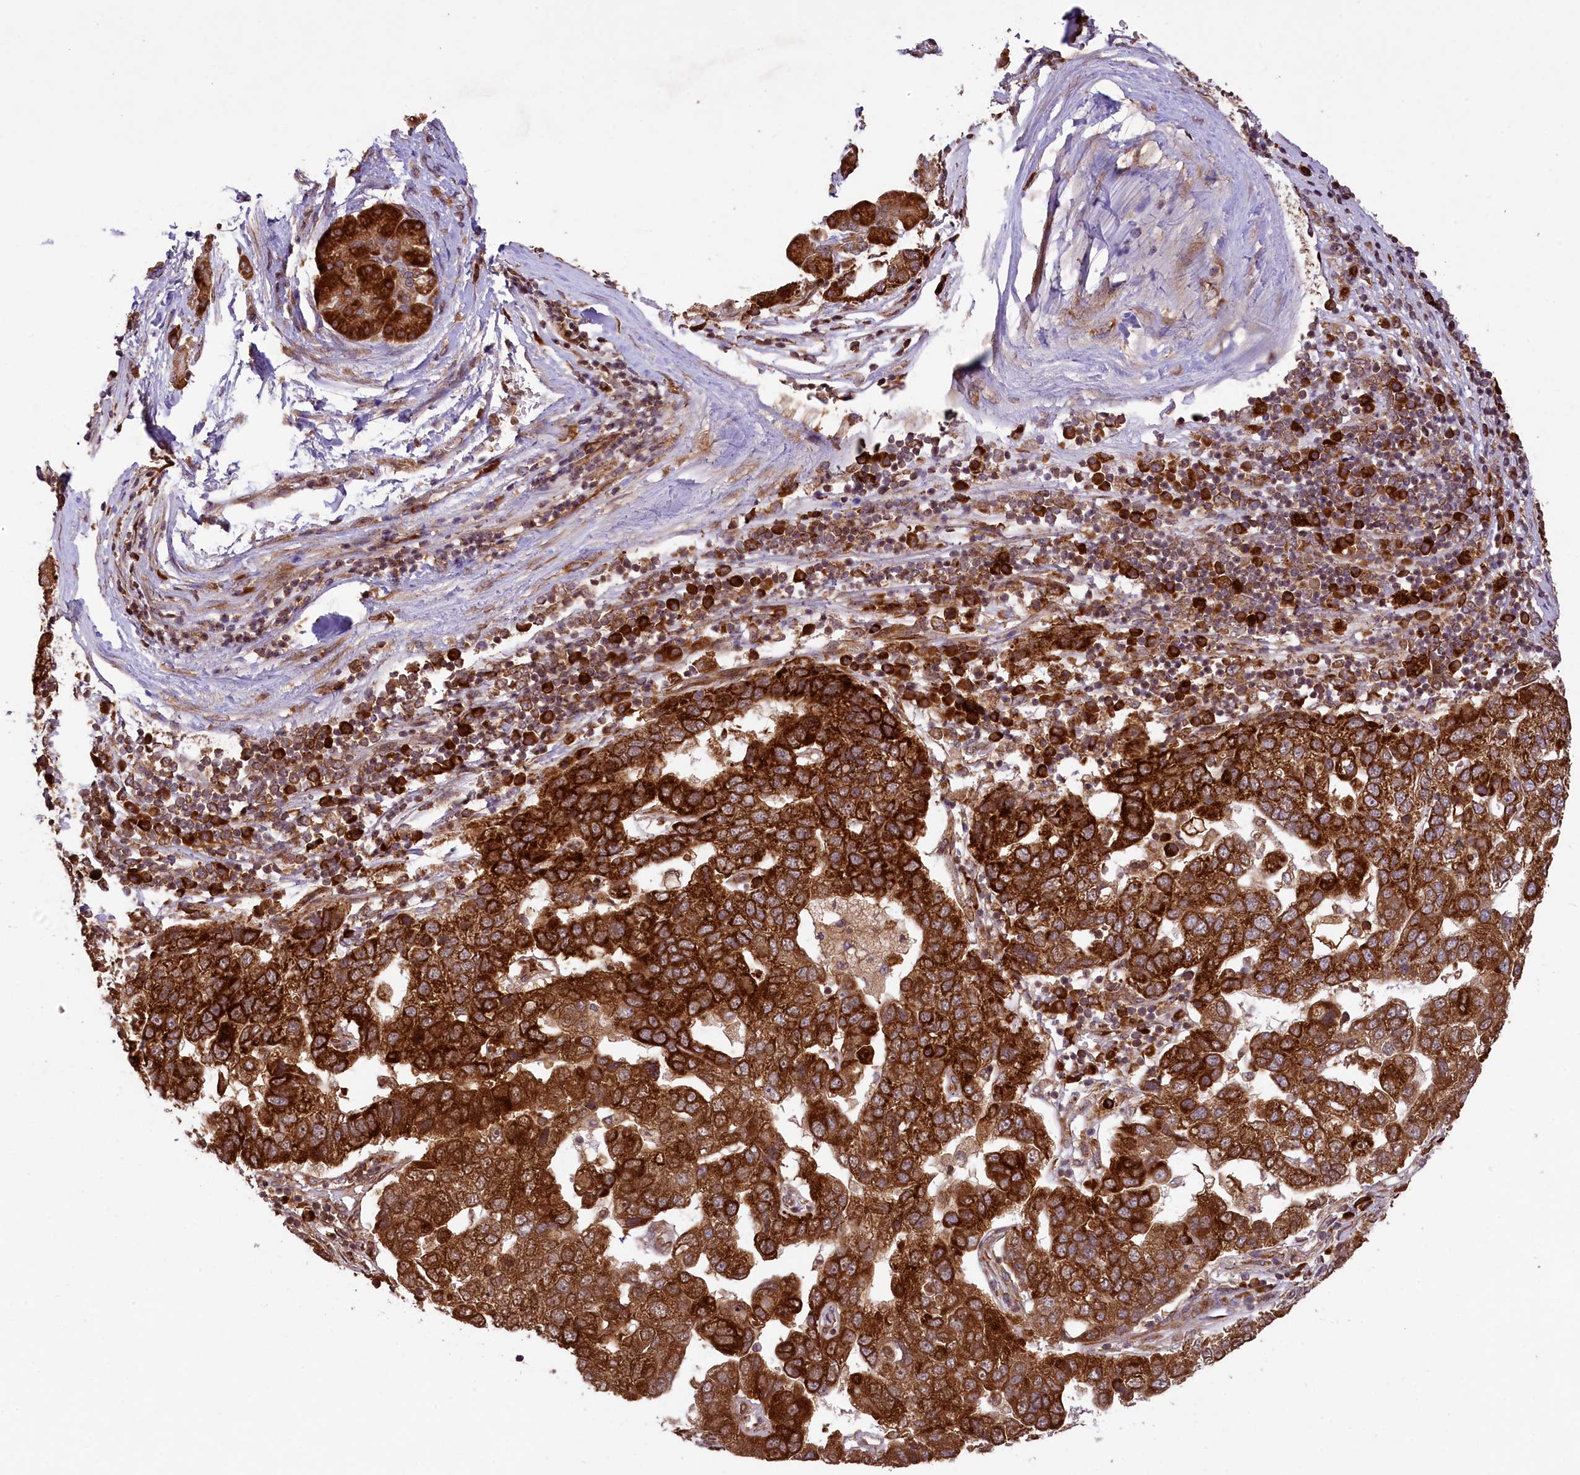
{"staining": {"intensity": "strong", "quantity": ">75%", "location": "cytoplasmic/membranous"}, "tissue": "pancreatic cancer", "cell_type": "Tumor cells", "image_type": "cancer", "snomed": [{"axis": "morphology", "description": "Adenocarcinoma, NOS"}, {"axis": "topography", "description": "Pancreas"}], "caption": "High-magnification brightfield microscopy of pancreatic cancer stained with DAB (brown) and counterstained with hematoxylin (blue). tumor cells exhibit strong cytoplasmic/membranous expression is identified in about>75% of cells. (Brightfield microscopy of DAB IHC at high magnification).", "gene": "LARP4", "patient": {"sex": "female", "age": 61}}